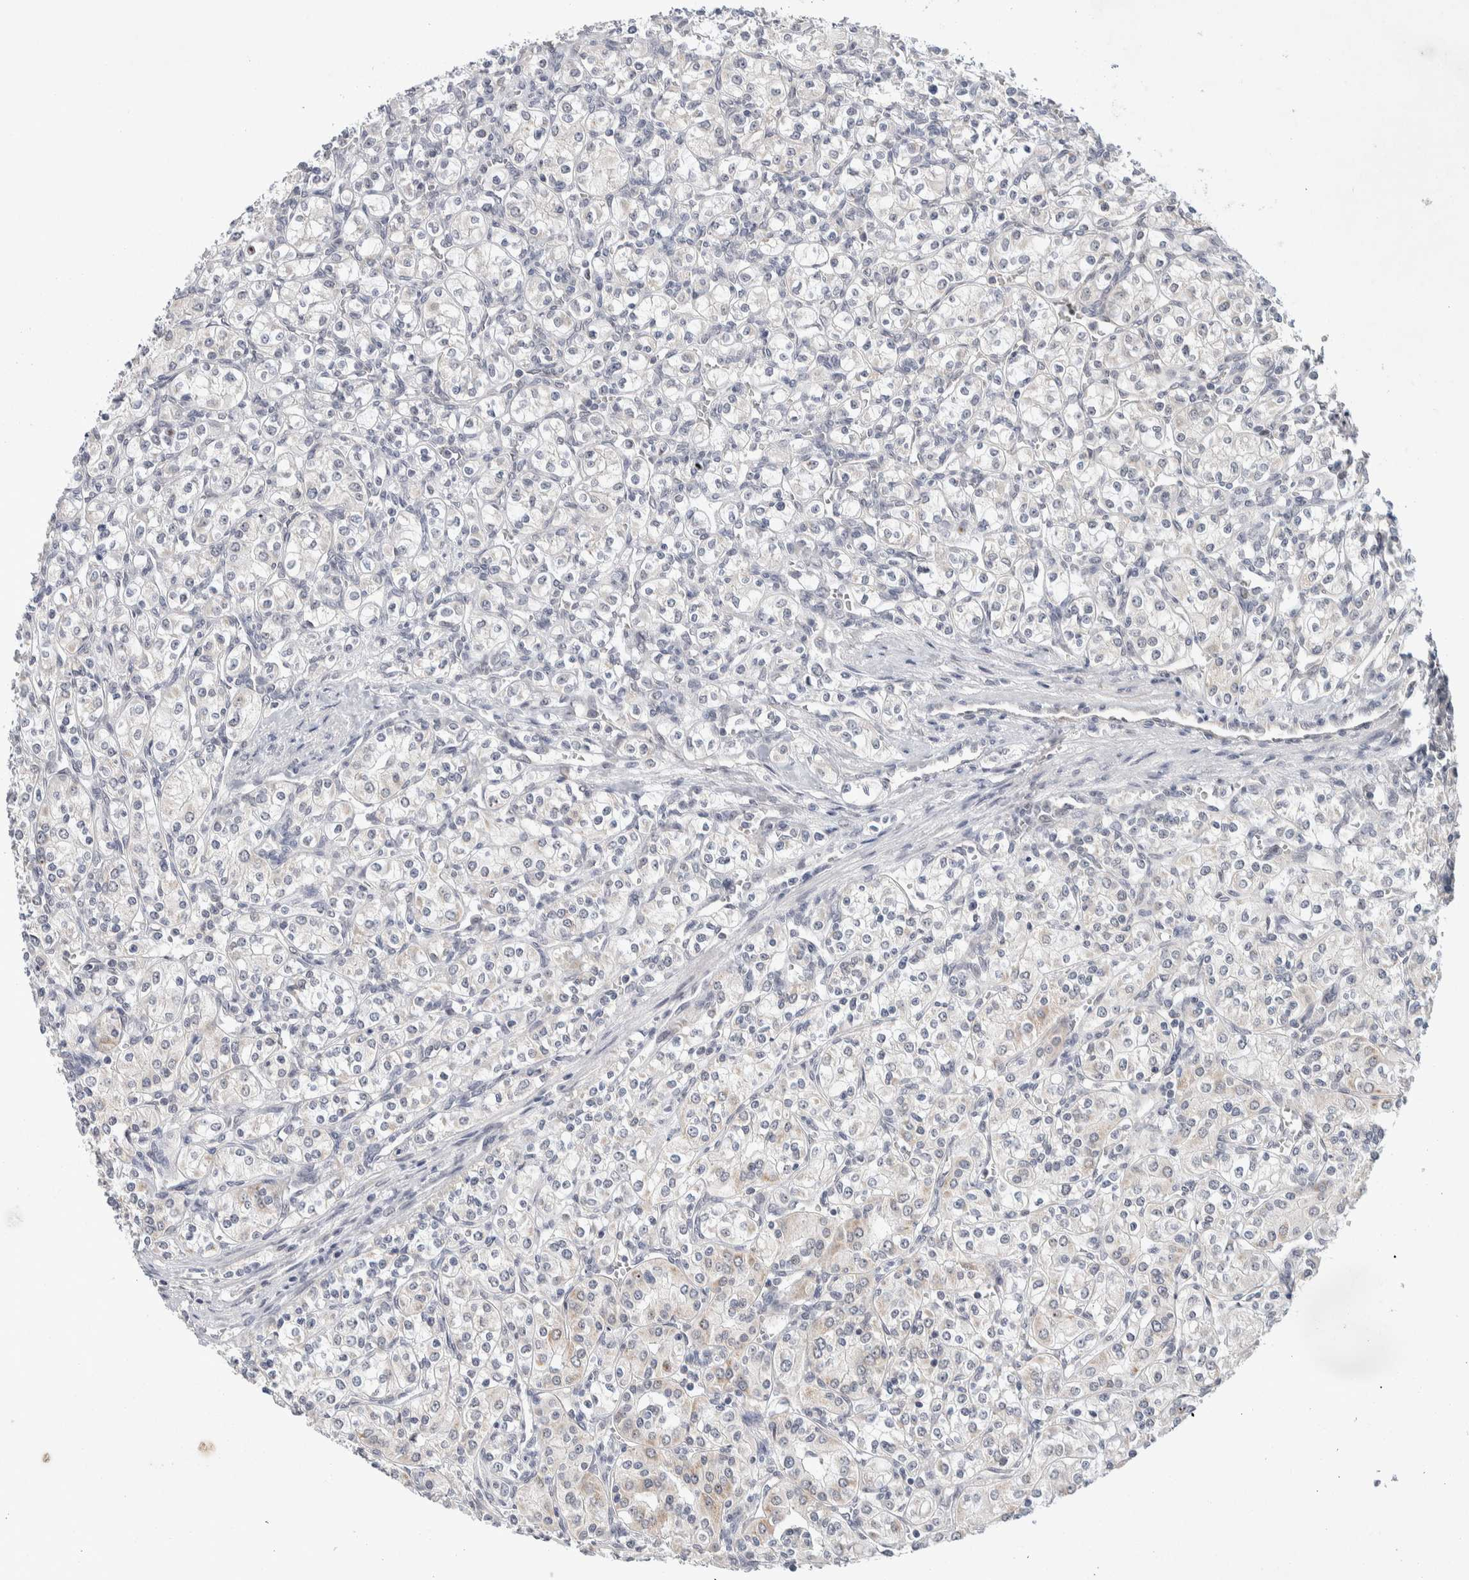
{"staining": {"intensity": "negative", "quantity": "none", "location": "none"}, "tissue": "renal cancer", "cell_type": "Tumor cells", "image_type": "cancer", "snomed": [{"axis": "morphology", "description": "Adenocarcinoma, NOS"}, {"axis": "topography", "description": "Kidney"}], "caption": "Adenocarcinoma (renal) was stained to show a protein in brown. There is no significant expression in tumor cells. (Immunohistochemistry, brightfield microscopy, high magnification).", "gene": "CRAT", "patient": {"sex": "male", "age": 77}}